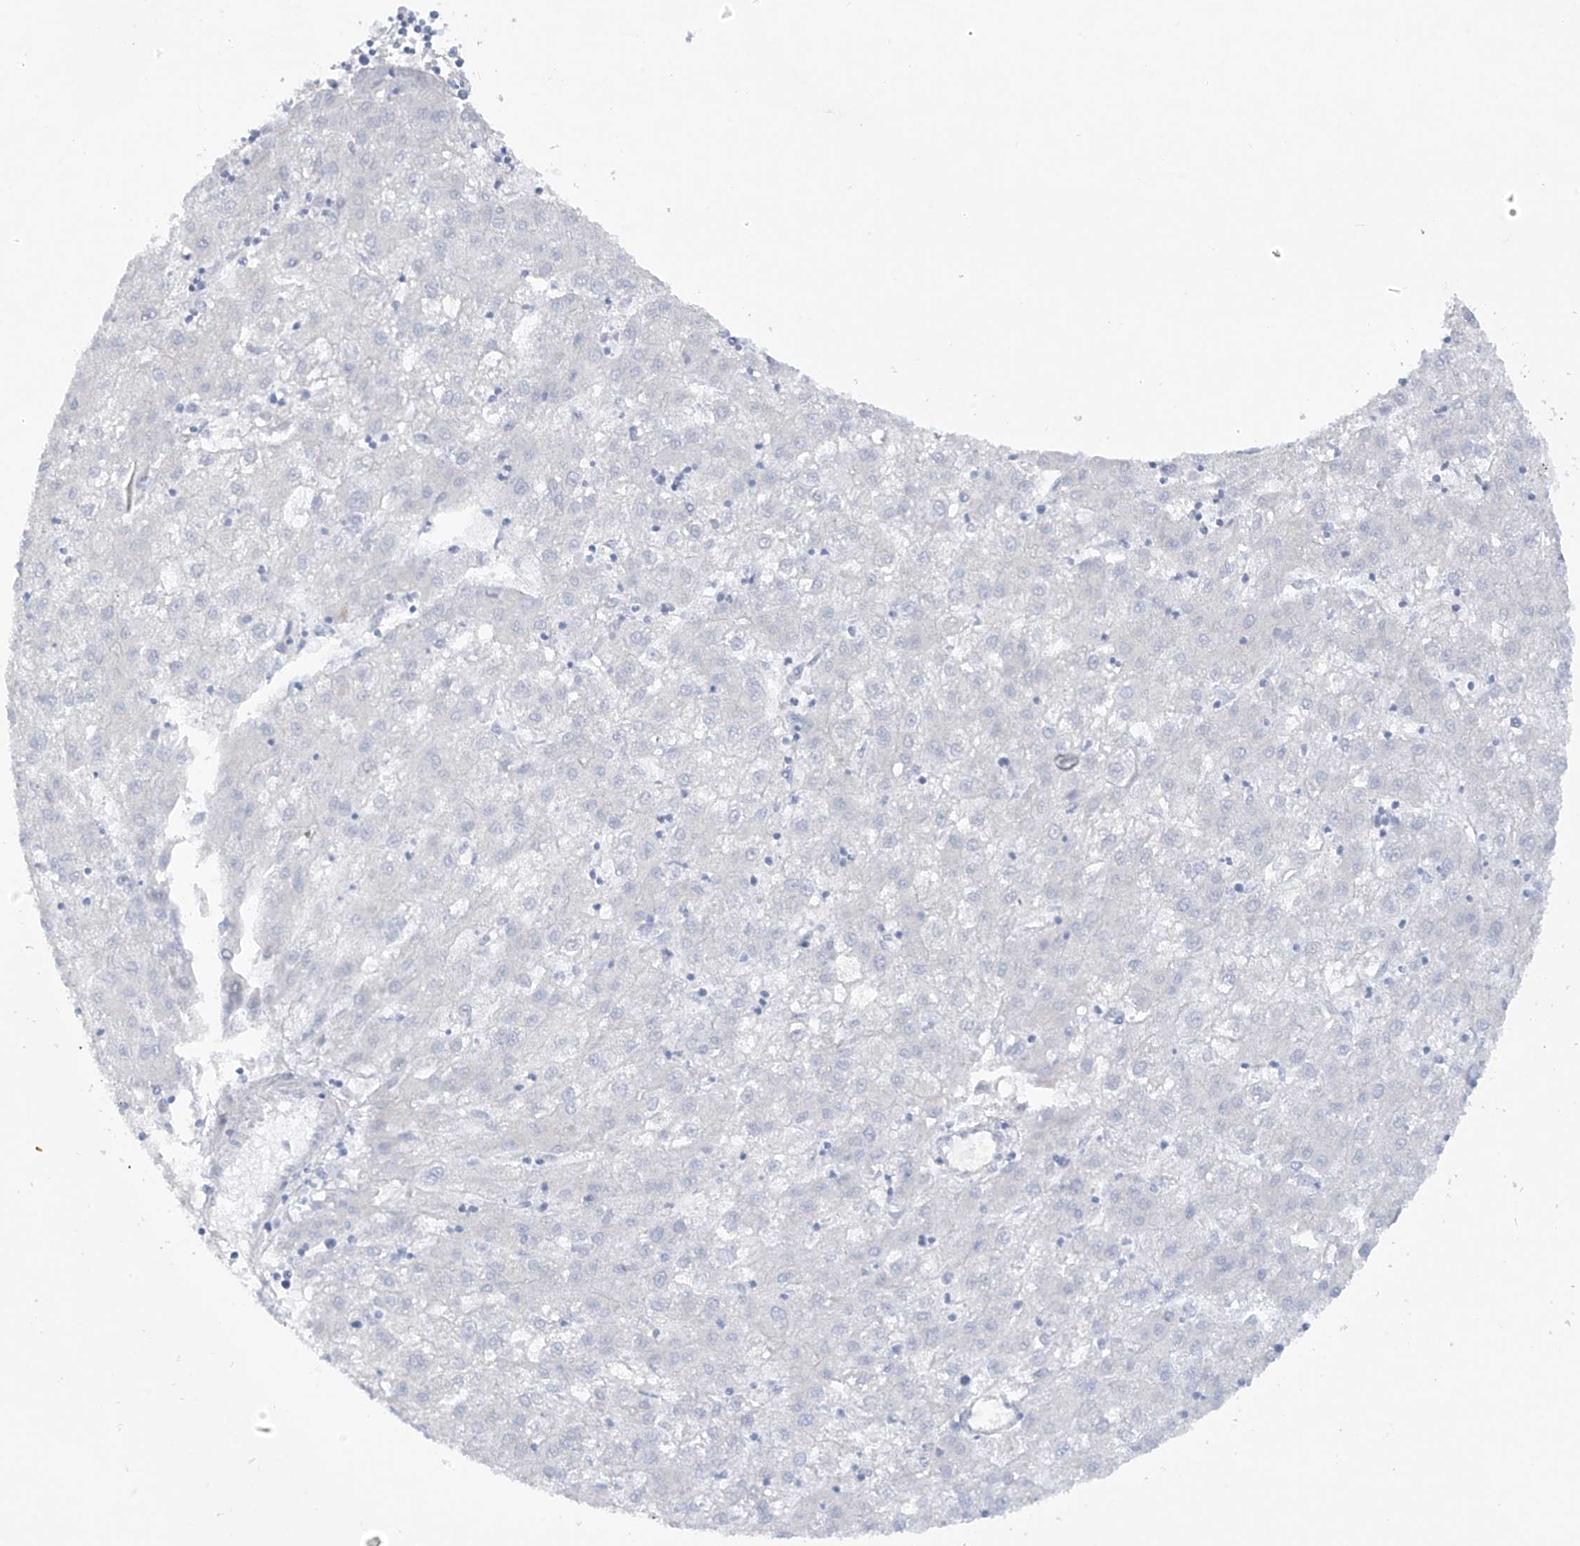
{"staining": {"intensity": "negative", "quantity": "none", "location": "none"}, "tissue": "liver cancer", "cell_type": "Tumor cells", "image_type": "cancer", "snomed": [{"axis": "morphology", "description": "Carcinoma, Hepatocellular, NOS"}, {"axis": "topography", "description": "Liver"}], "caption": "Tumor cells are negative for protein expression in human liver cancer (hepatocellular carcinoma). Nuclei are stained in blue.", "gene": "TRMT2B", "patient": {"sex": "male", "age": 72}}